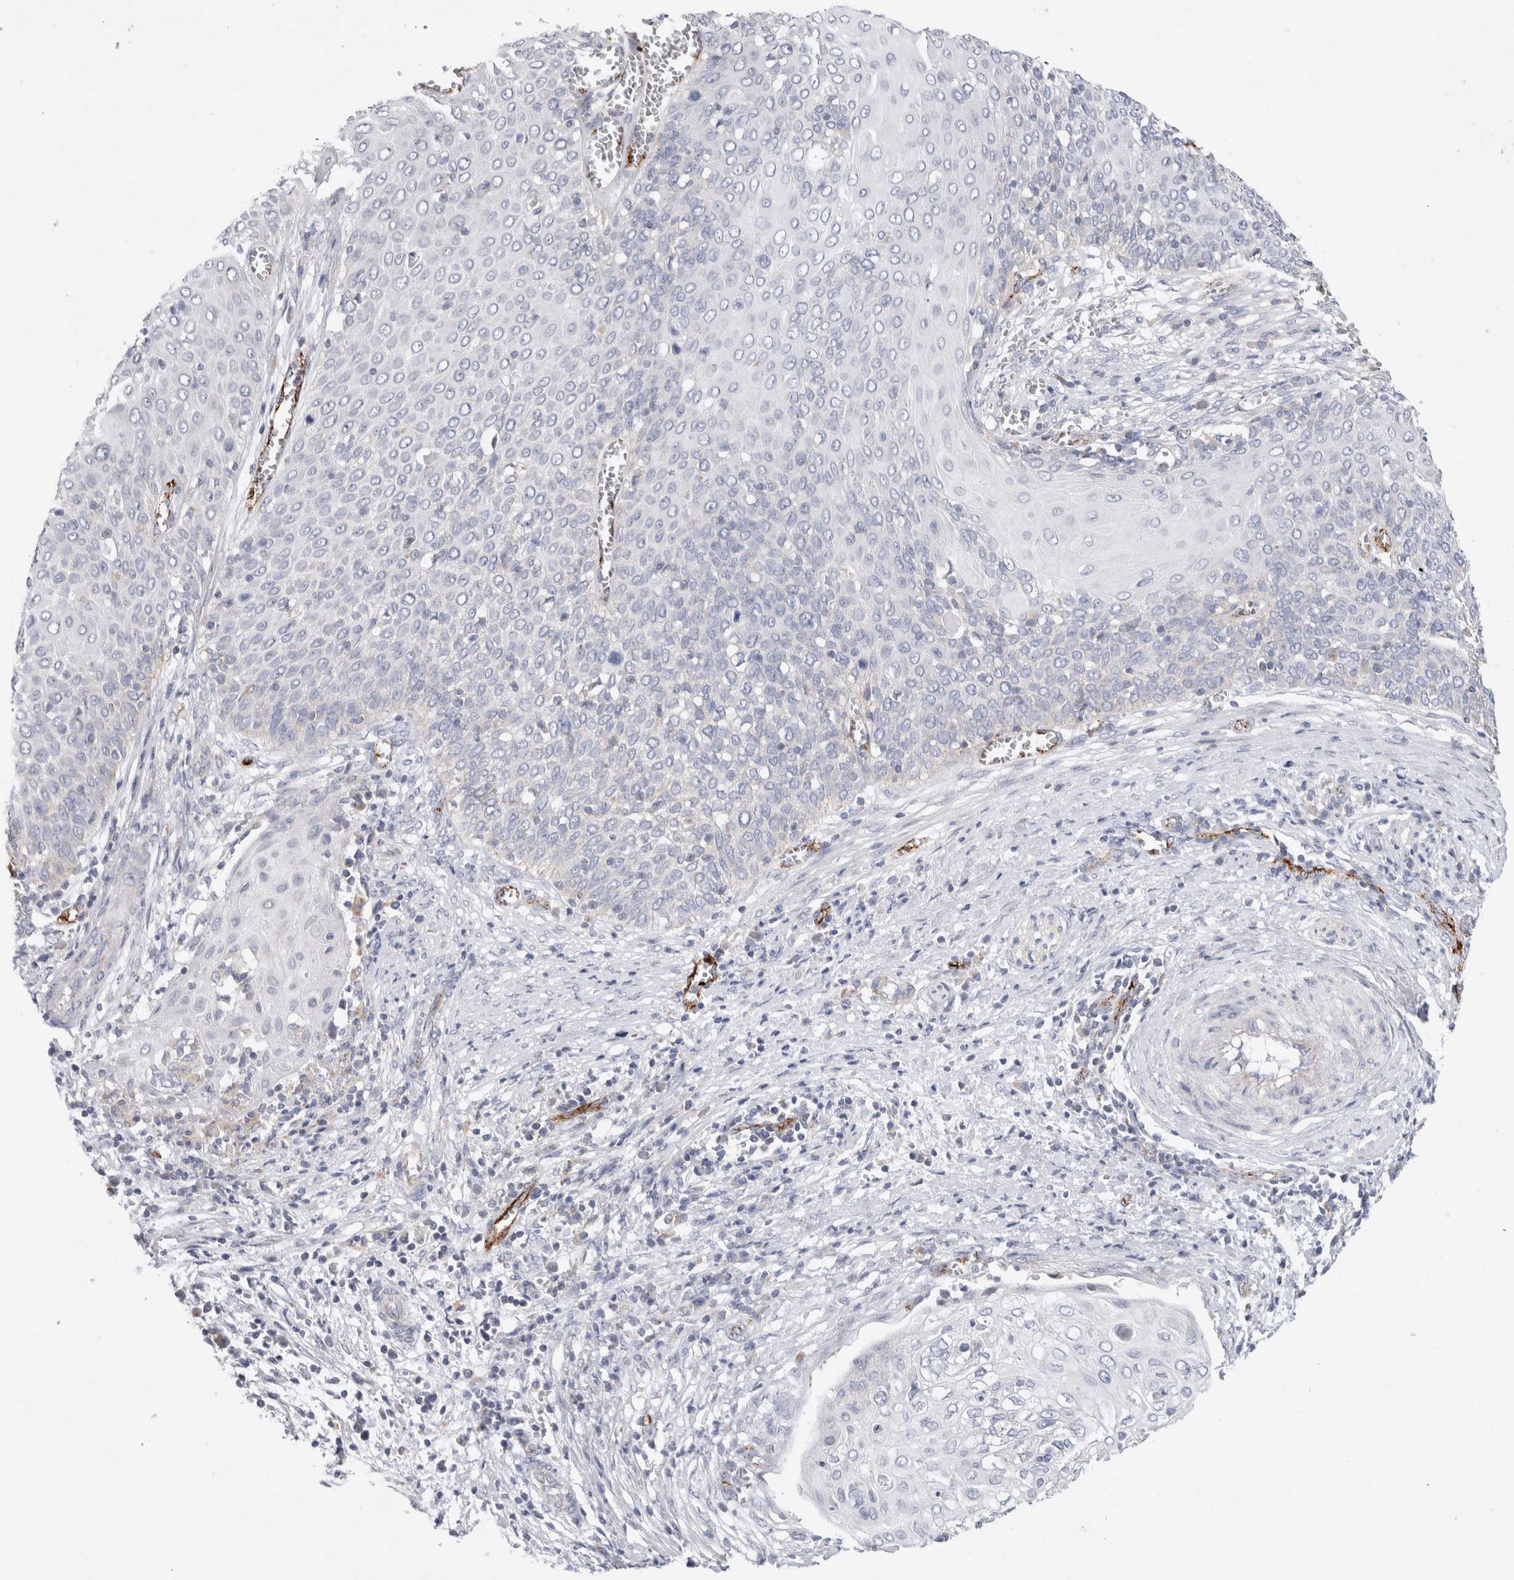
{"staining": {"intensity": "negative", "quantity": "none", "location": "none"}, "tissue": "cervical cancer", "cell_type": "Tumor cells", "image_type": "cancer", "snomed": [{"axis": "morphology", "description": "Squamous cell carcinoma, NOS"}, {"axis": "topography", "description": "Cervix"}], "caption": "Squamous cell carcinoma (cervical) stained for a protein using immunohistochemistry (IHC) shows no positivity tumor cells.", "gene": "IARS2", "patient": {"sex": "female", "age": 39}}